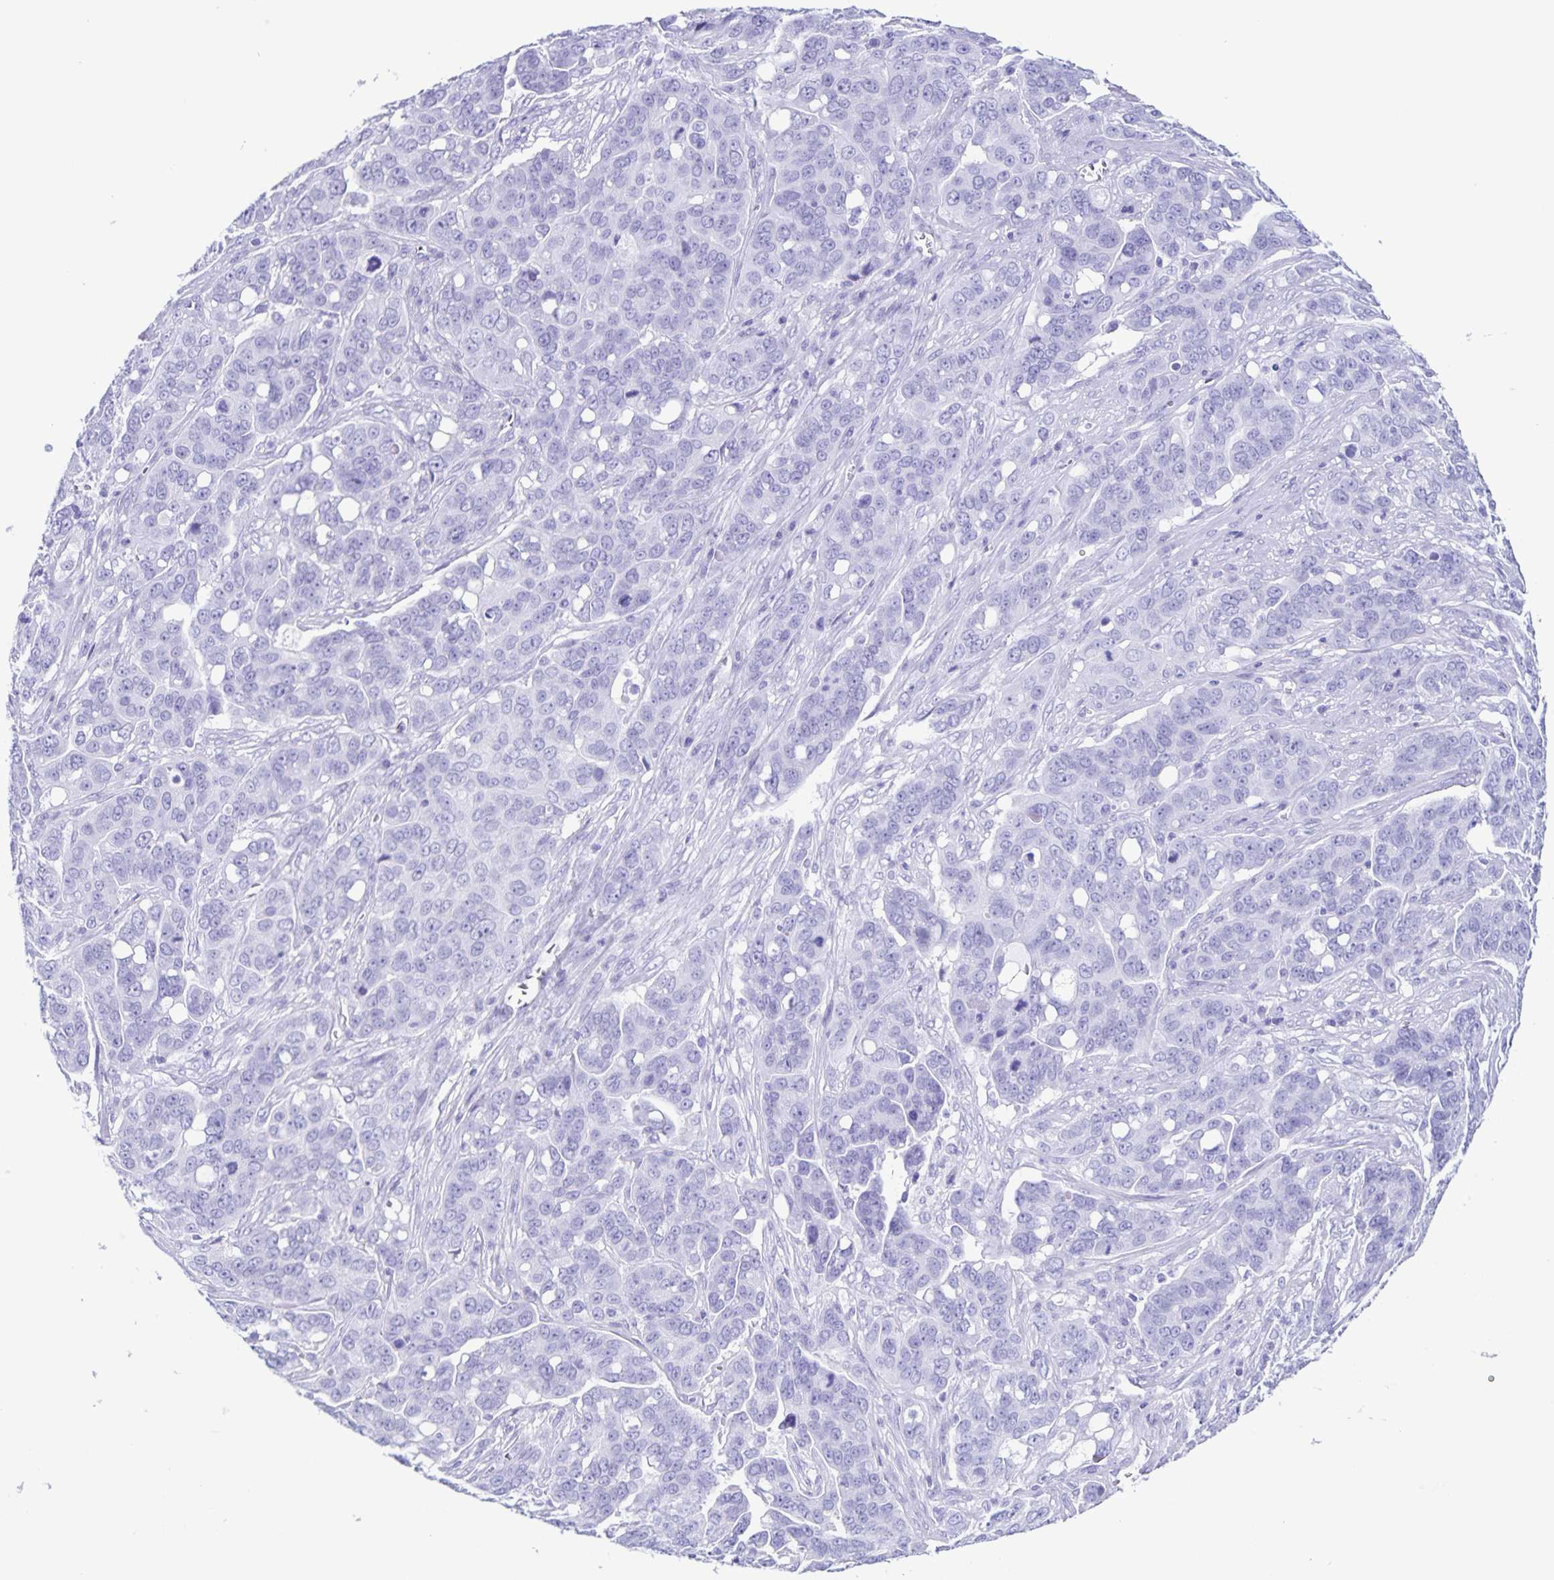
{"staining": {"intensity": "negative", "quantity": "none", "location": "none"}, "tissue": "ovarian cancer", "cell_type": "Tumor cells", "image_type": "cancer", "snomed": [{"axis": "morphology", "description": "Carcinoma, endometroid"}, {"axis": "topography", "description": "Ovary"}], "caption": "An IHC image of ovarian cancer is shown. There is no staining in tumor cells of ovarian cancer.", "gene": "C12orf56", "patient": {"sex": "female", "age": 78}}